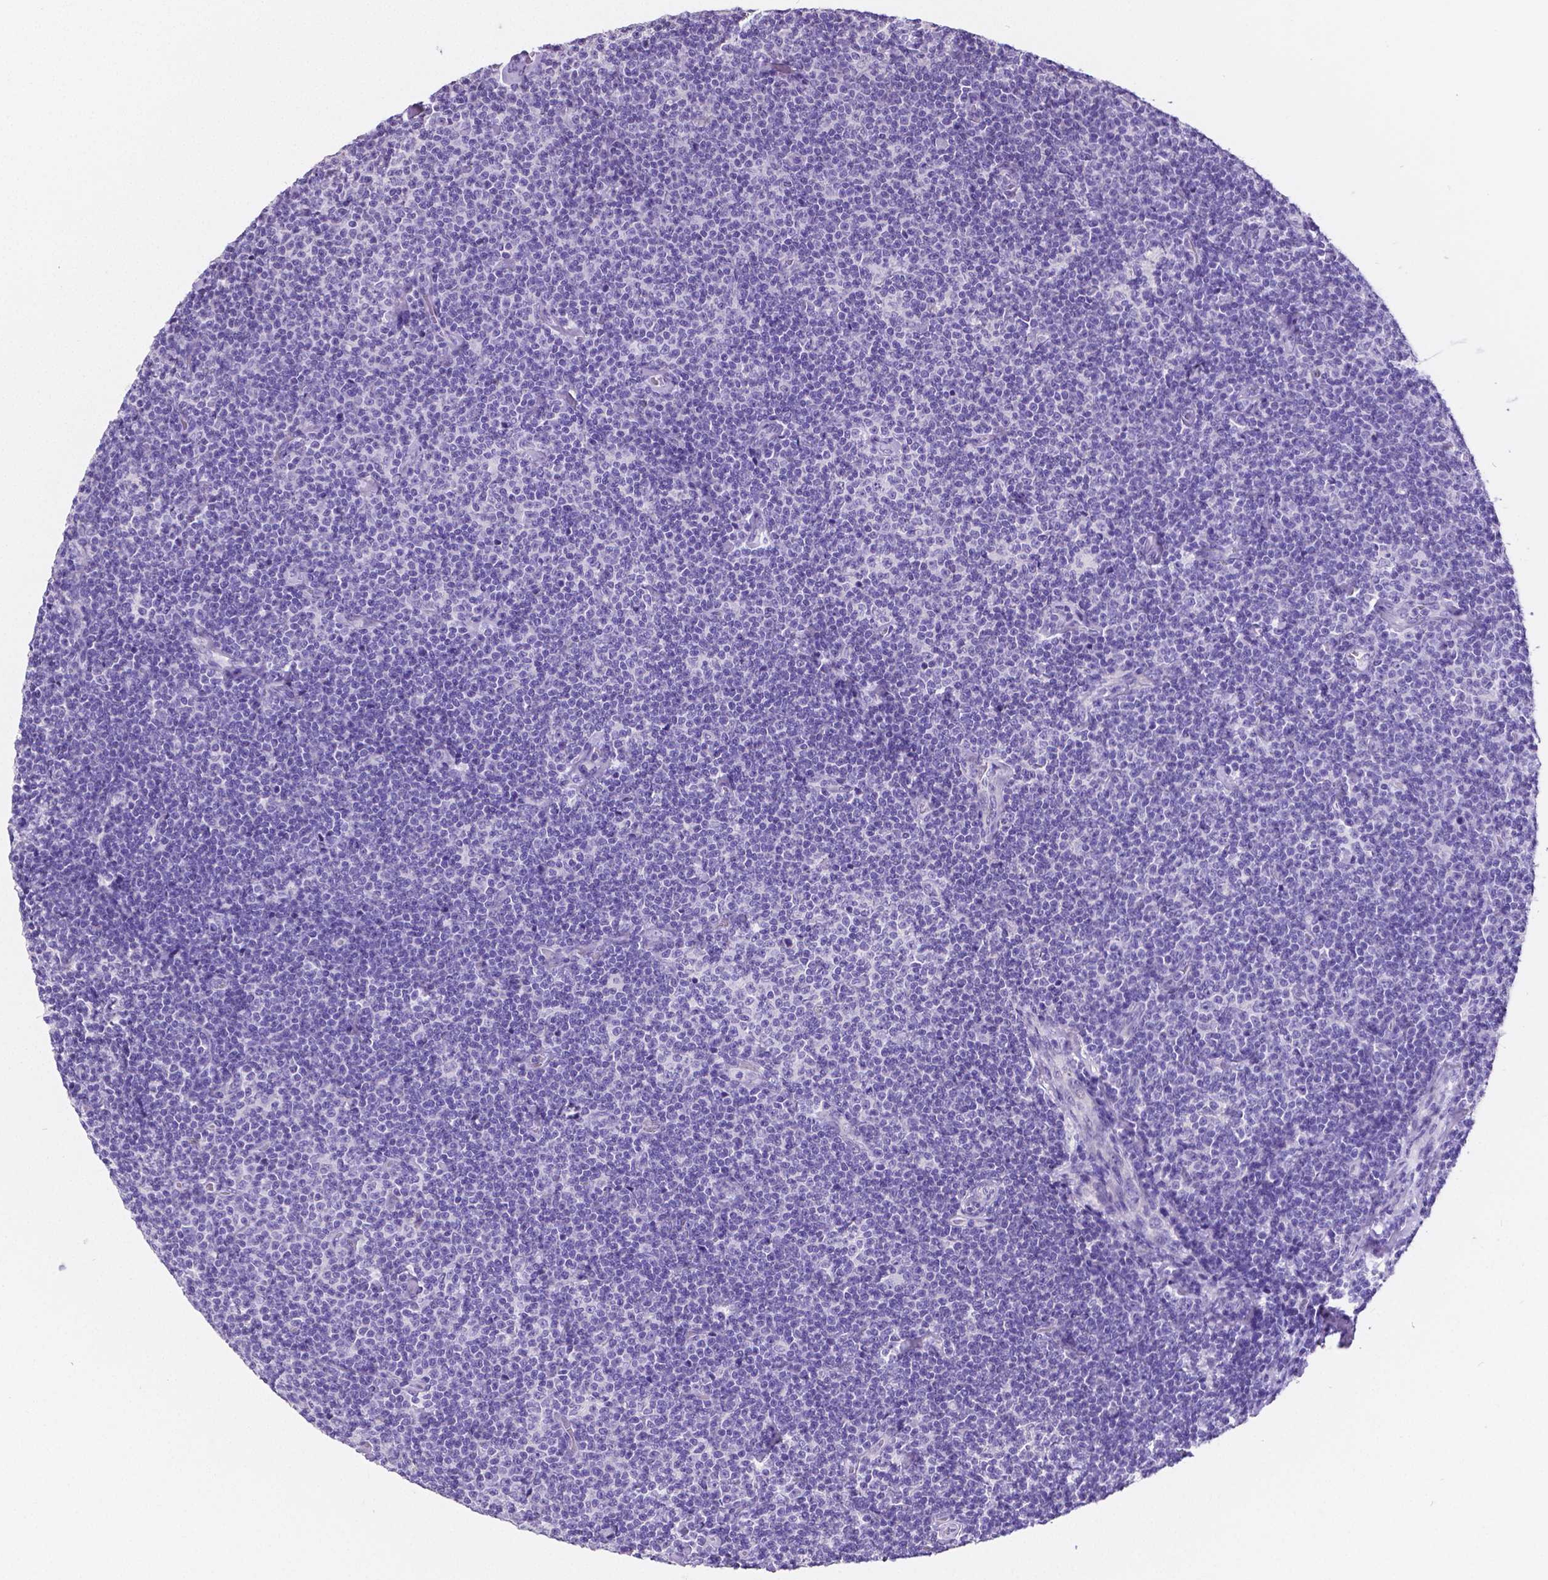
{"staining": {"intensity": "negative", "quantity": "none", "location": "none"}, "tissue": "lymphoma", "cell_type": "Tumor cells", "image_type": "cancer", "snomed": [{"axis": "morphology", "description": "Malignant lymphoma, non-Hodgkin's type, Low grade"}, {"axis": "topography", "description": "Lymph node"}], "caption": "The immunohistochemistry photomicrograph has no significant expression in tumor cells of malignant lymphoma, non-Hodgkin's type (low-grade) tissue.", "gene": "SATB2", "patient": {"sex": "male", "age": 81}}